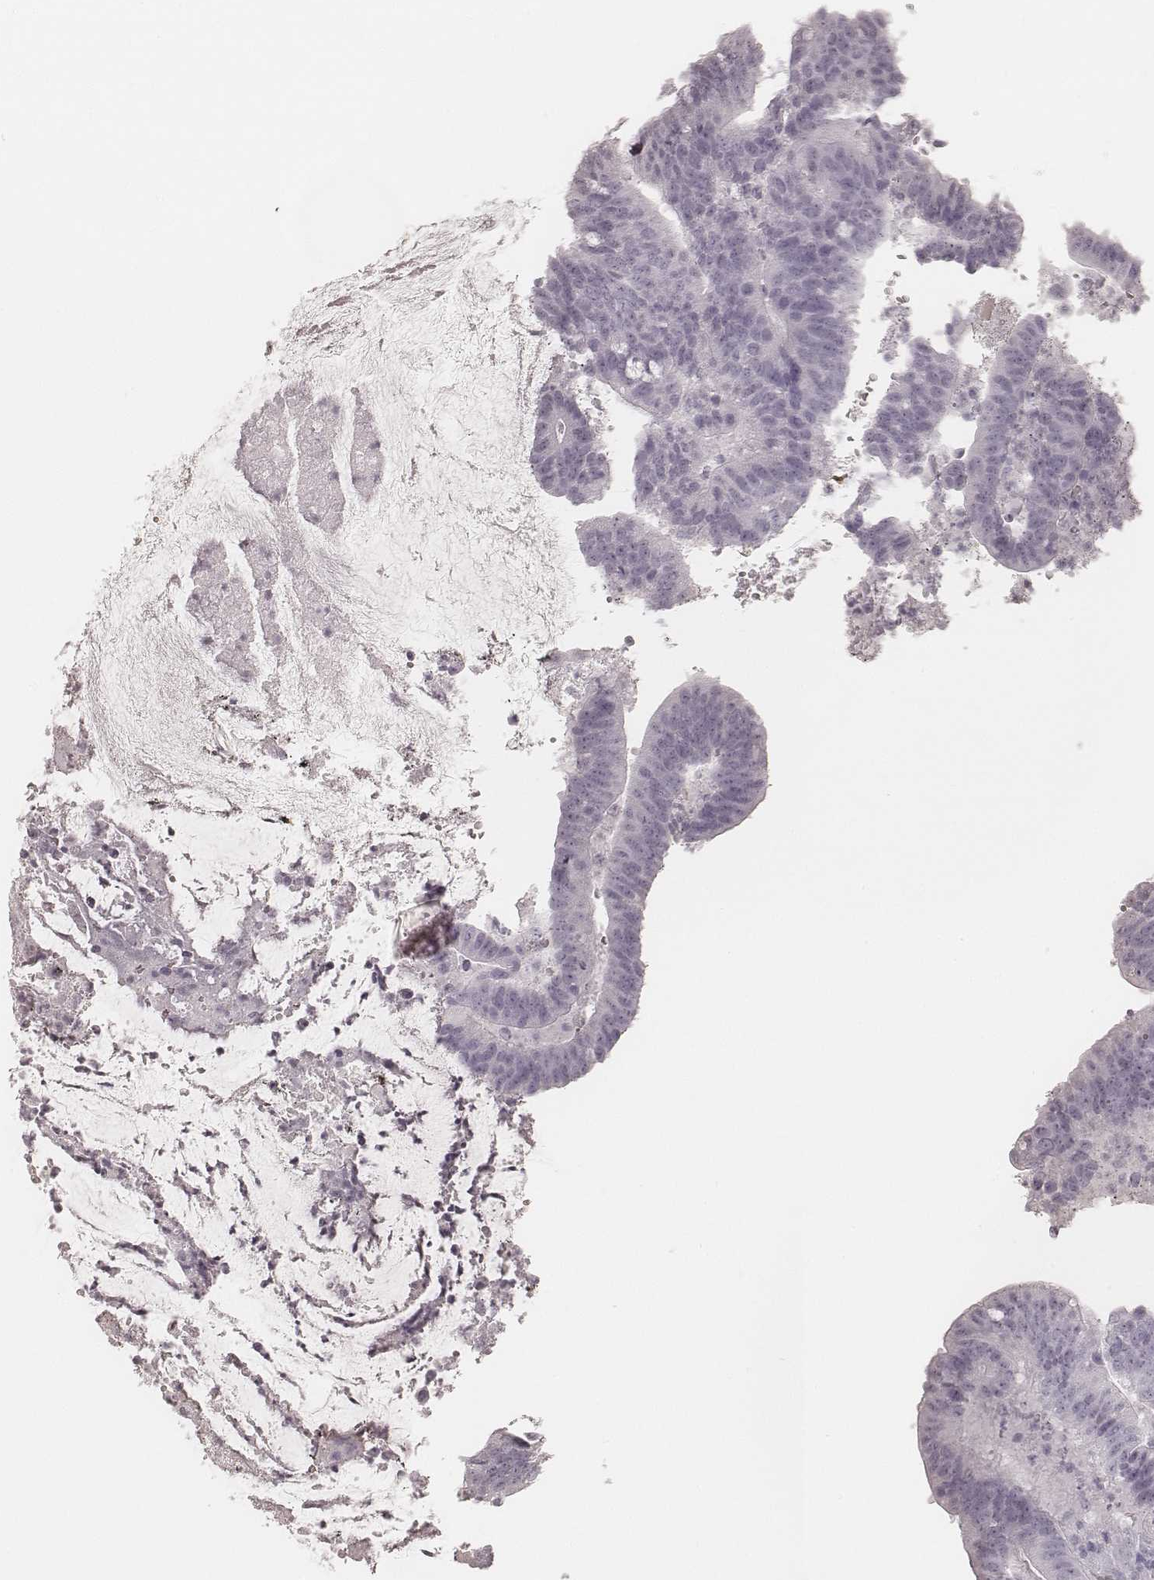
{"staining": {"intensity": "negative", "quantity": "none", "location": "none"}, "tissue": "colorectal cancer", "cell_type": "Tumor cells", "image_type": "cancer", "snomed": [{"axis": "morphology", "description": "Adenocarcinoma, NOS"}, {"axis": "topography", "description": "Colon"}], "caption": "Immunohistochemistry (IHC) histopathology image of neoplastic tissue: colorectal cancer stained with DAB (3,3'-diaminobenzidine) displays no significant protein expression in tumor cells.", "gene": "KRT31", "patient": {"sex": "female", "age": 43}}